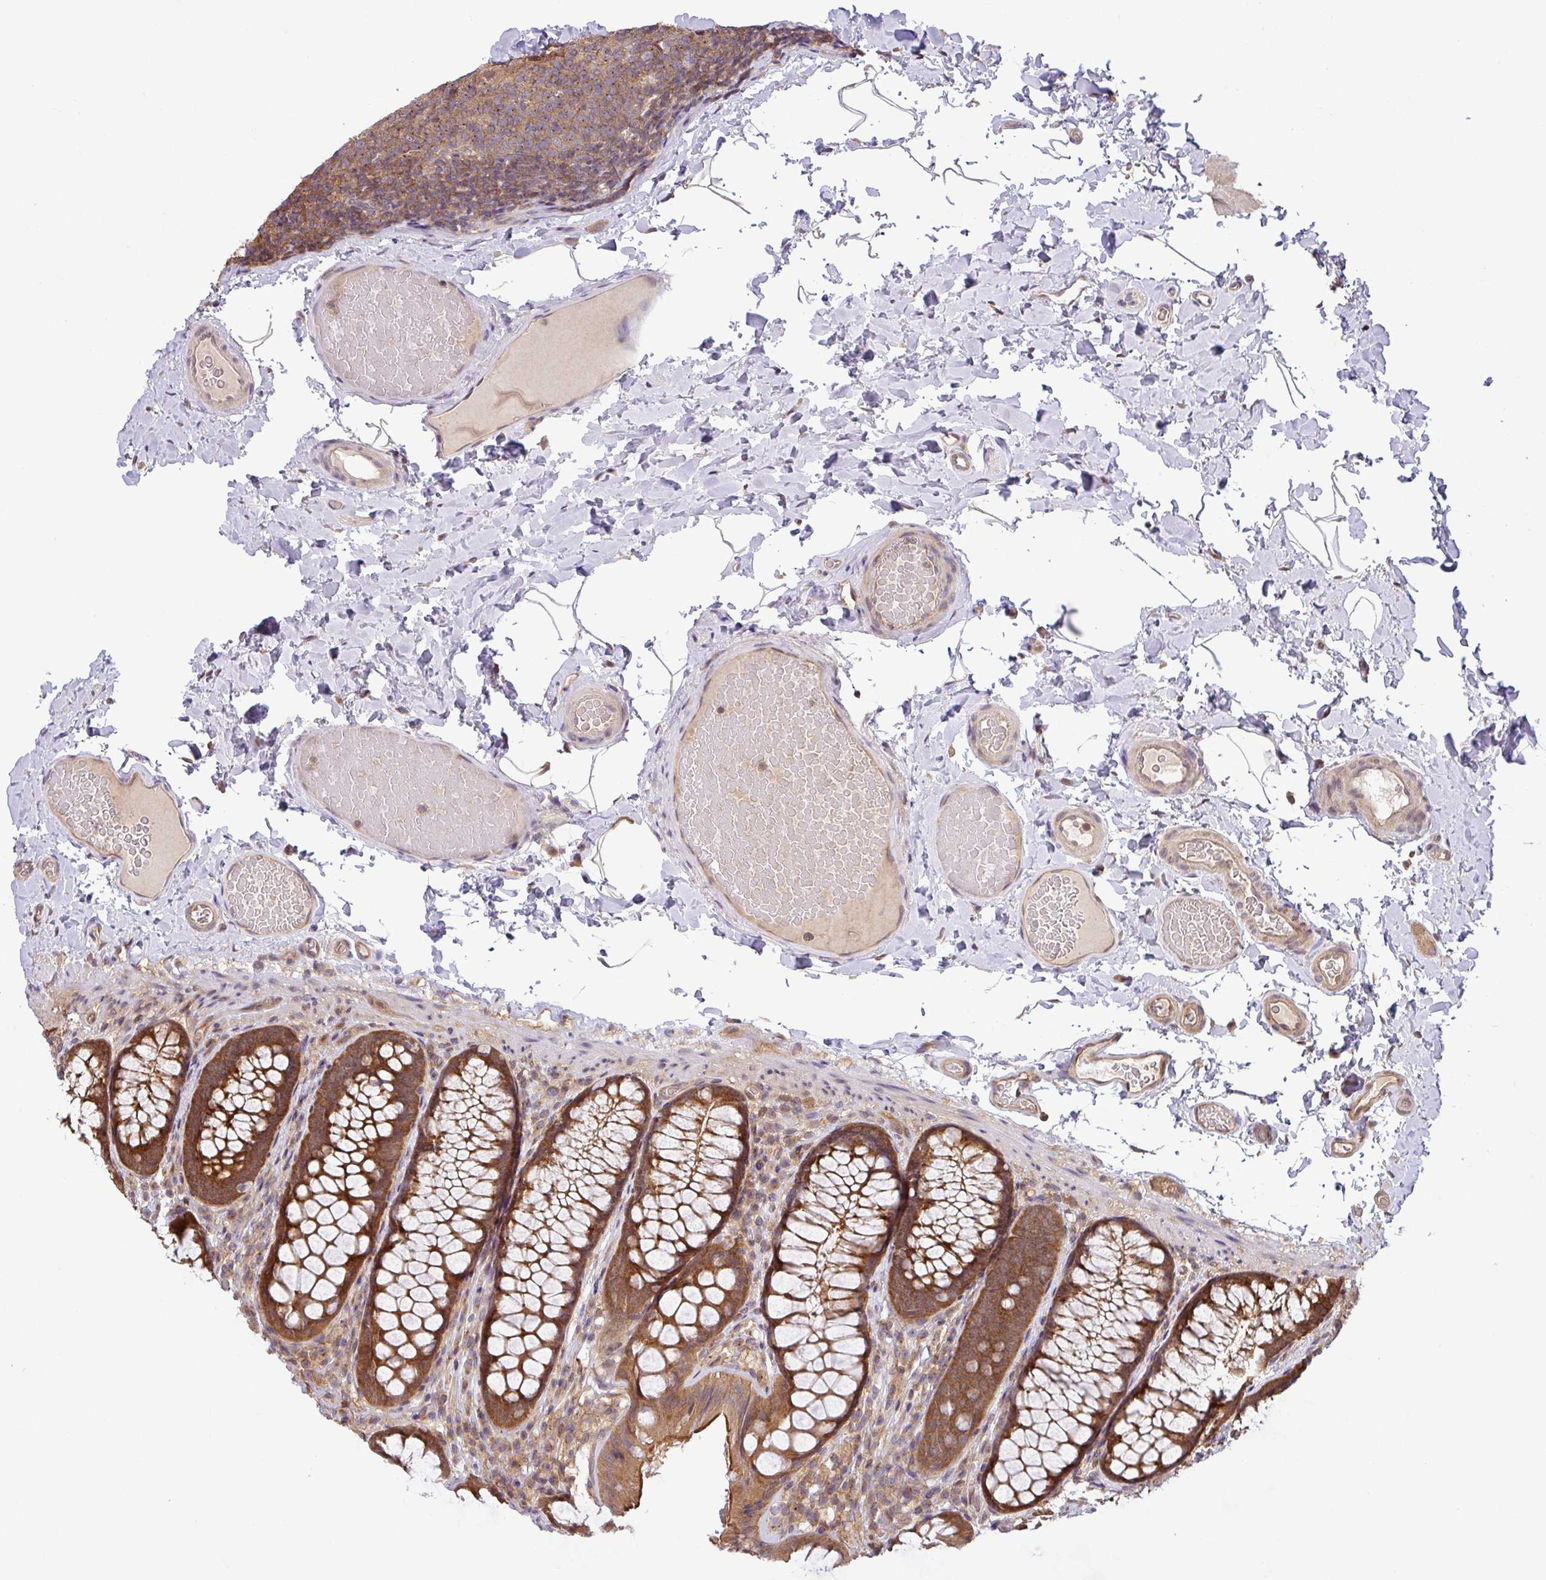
{"staining": {"intensity": "weak", "quantity": ">75%", "location": "cytoplasmic/membranous"}, "tissue": "colon", "cell_type": "Endothelial cells", "image_type": "normal", "snomed": [{"axis": "morphology", "description": "Normal tissue, NOS"}, {"axis": "topography", "description": "Colon"}], "caption": "High-power microscopy captured an IHC image of unremarkable colon, revealing weak cytoplasmic/membranous staining in approximately >75% of endothelial cells. Immunohistochemistry stains the protein in brown and the nuclei are stained blue.", "gene": "SHB", "patient": {"sex": "male", "age": 46}}